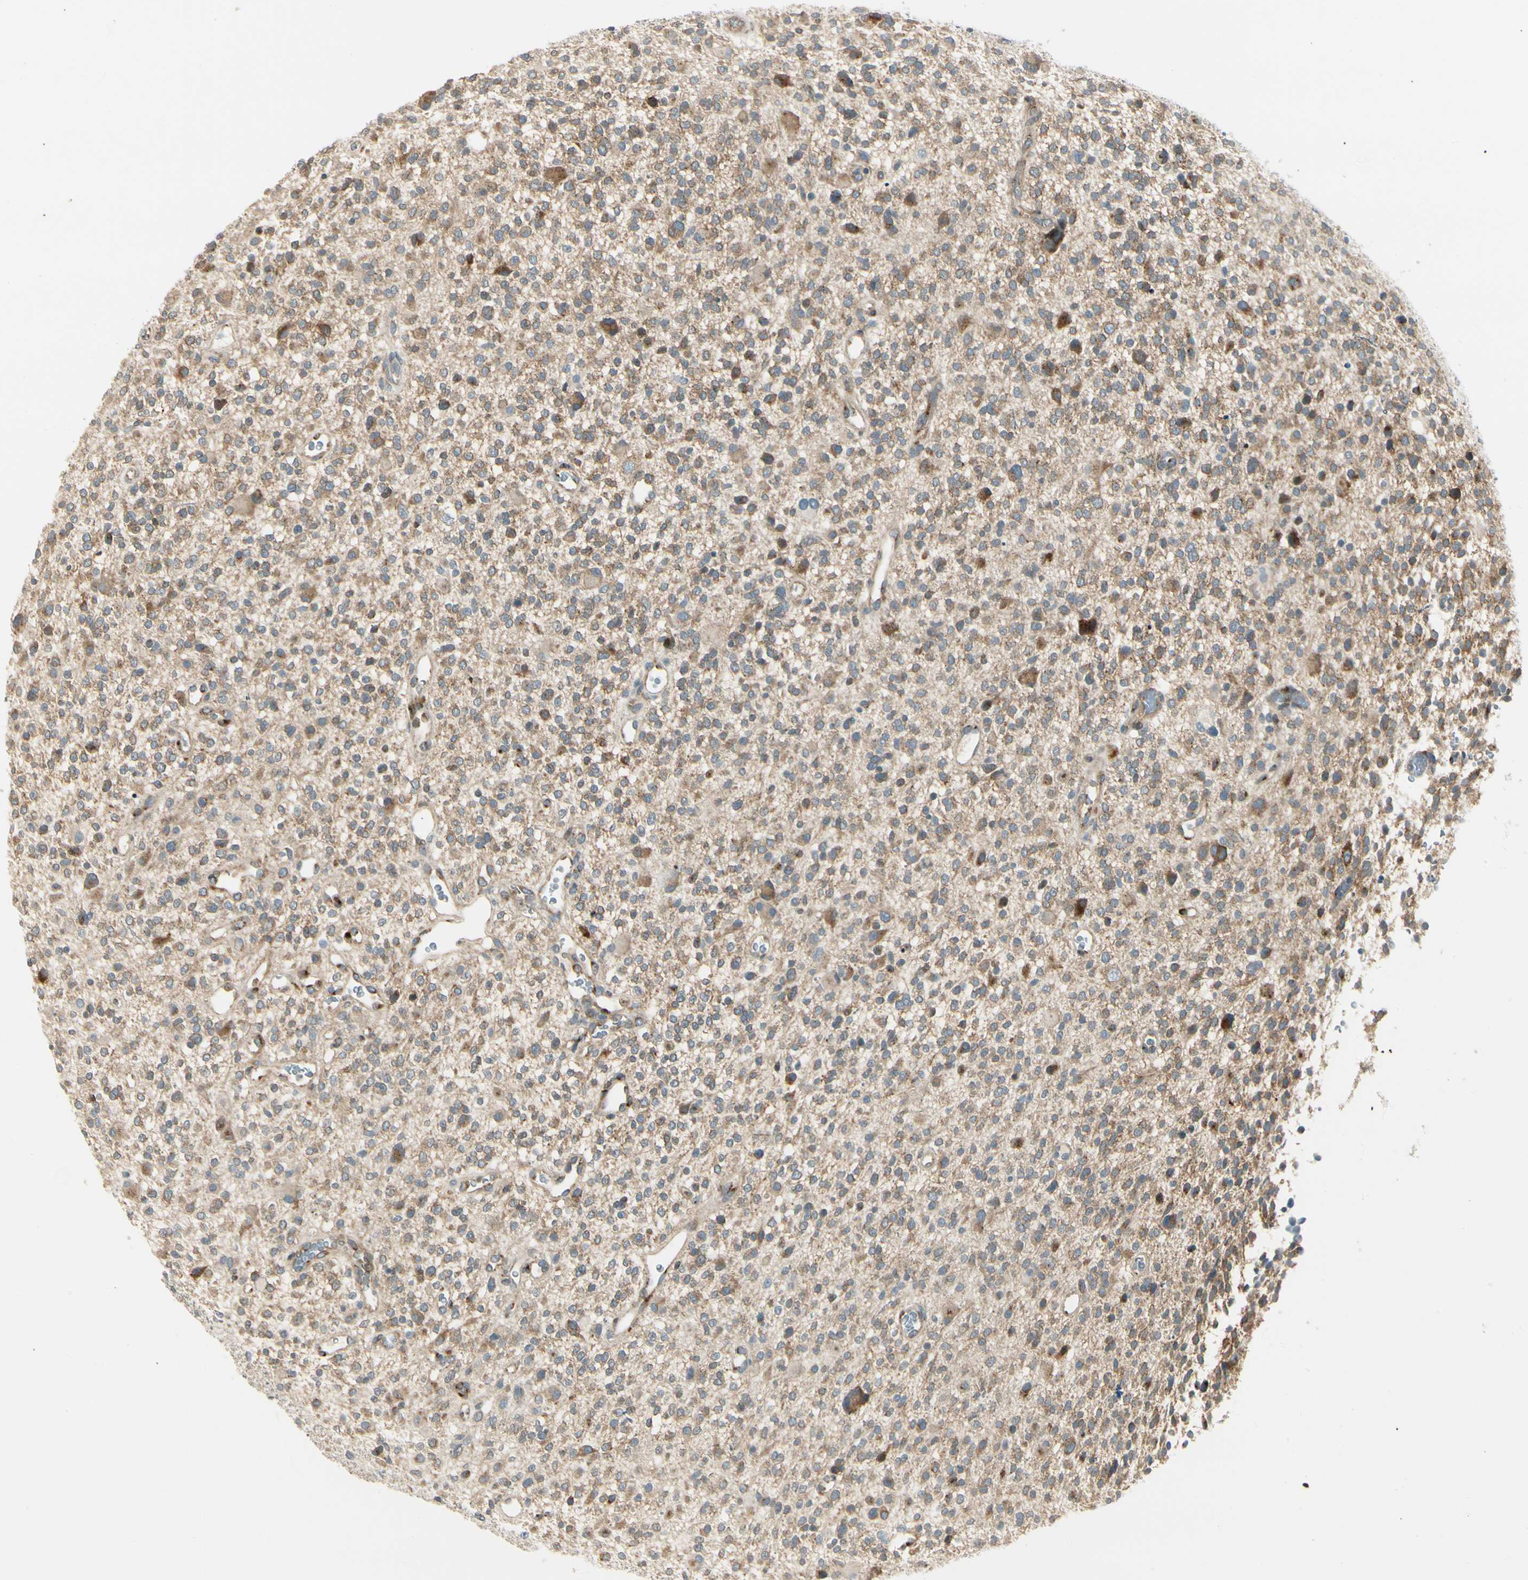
{"staining": {"intensity": "moderate", "quantity": "25%-75%", "location": "cytoplasmic/membranous"}, "tissue": "glioma", "cell_type": "Tumor cells", "image_type": "cancer", "snomed": [{"axis": "morphology", "description": "Glioma, malignant, High grade"}, {"axis": "topography", "description": "Brain"}], "caption": "Protein staining of high-grade glioma (malignant) tissue reveals moderate cytoplasmic/membranous positivity in approximately 25%-75% of tumor cells. (brown staining indicates protein expression, while blue staining denotes nuclei).", "gene": "MANSC1", "patient": {"sex": "male", "age": 48}}